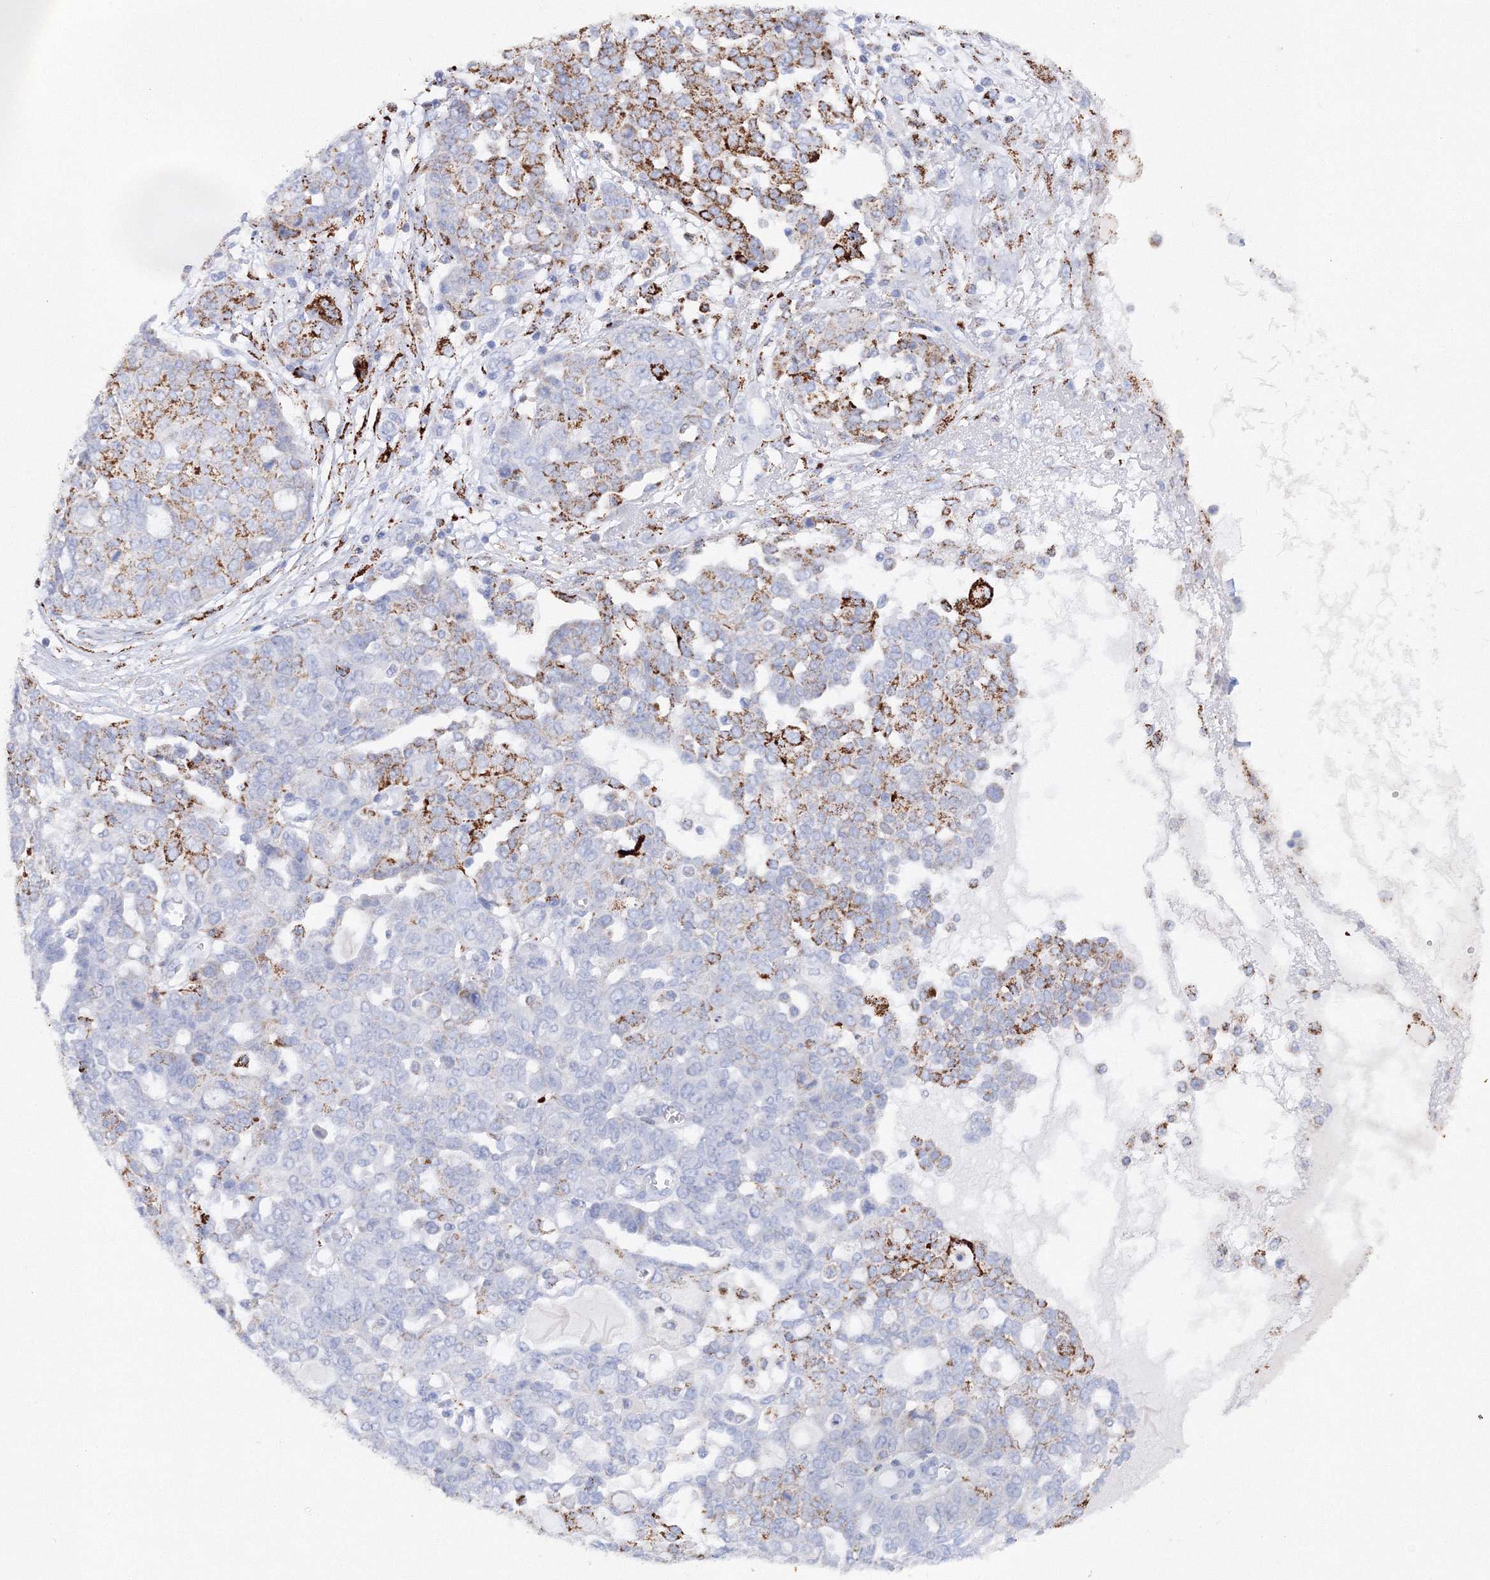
{"staining": {"intensity": "moderate", "quantity": "<25%", "location": "cytoplasmic/membranous"}, "tissue": "ovarian cancer", "cell_type": "Tumor cells", "image_type": "cancer", "snomed": [{"axis": "morphology", "description": "Cystadenocarcinoma, serous, NOS"}, {"axis": "topography", "description": "Soft tissue"}, {"axis": "topography", "description": "Ovary"}], "caption": "A low amount of moderate cytoplasmic/membranous staining is present in about <25% of tumor cells in ovarian cancer (serous cystadenocarcinoma) tissue.", "gene": "MERTK", "patient": {"sex": "female", "age": 57}}